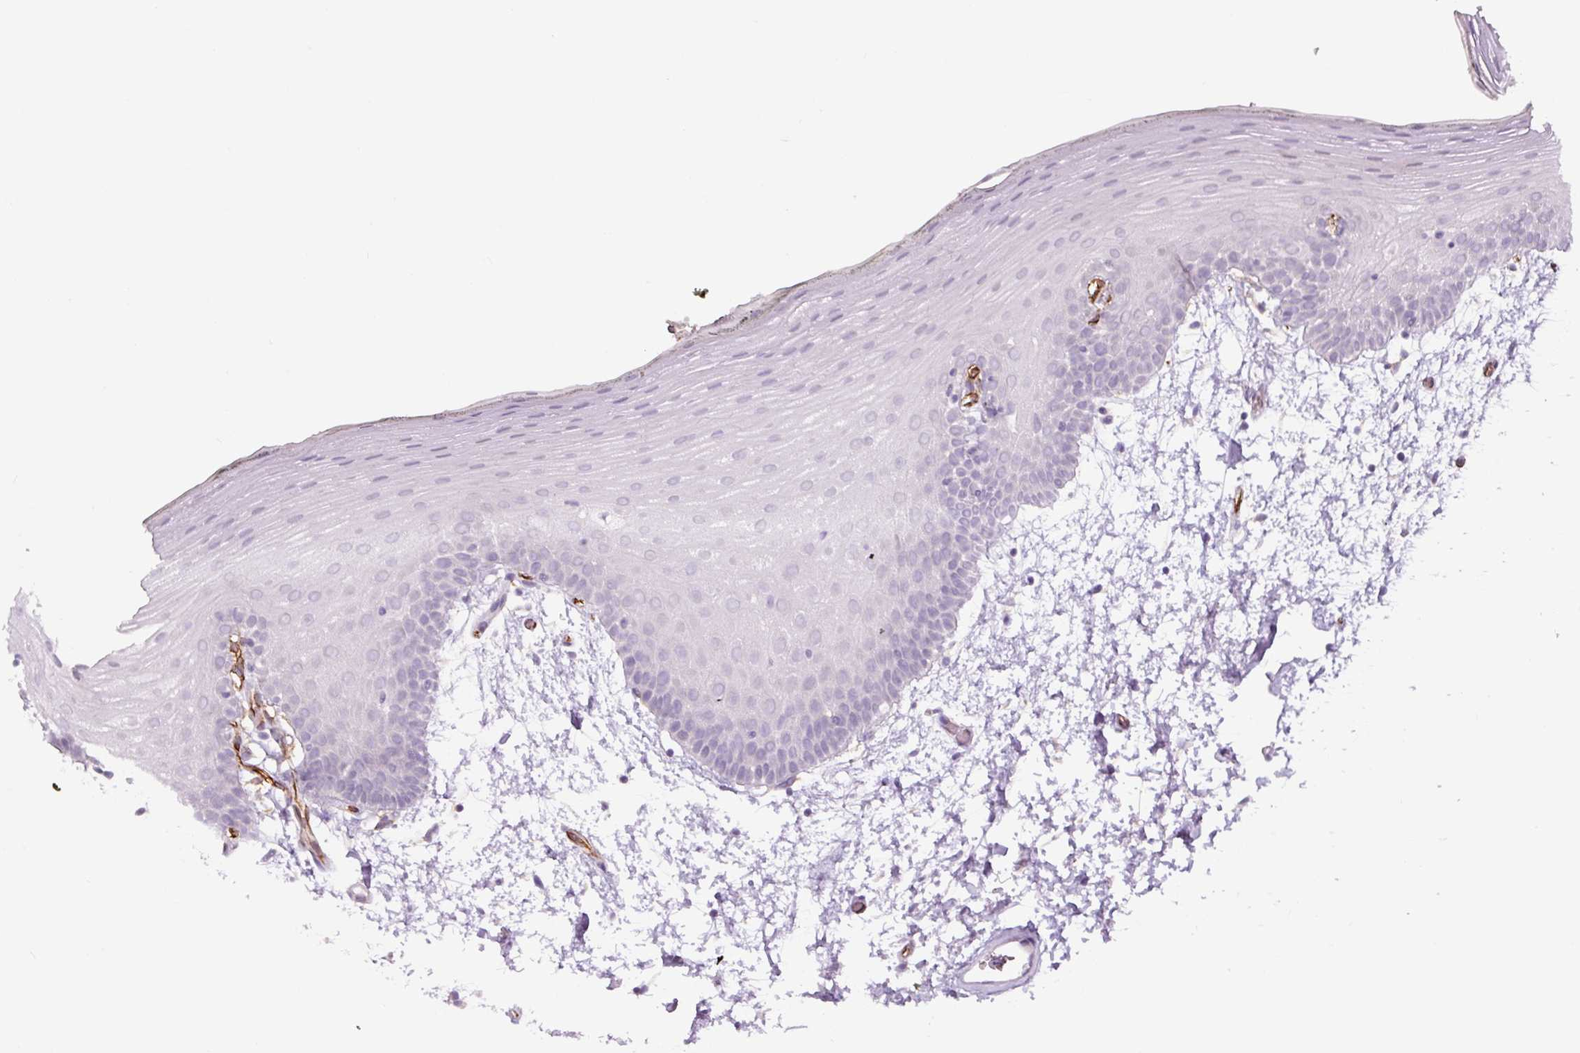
{"staining": {"intensity": "negative", "quantity": "none", "location": "none"}, "tissue": "oral mucosa", "cell_type": "Squamous epithelial cells", "image_type": "normal", "snomed": [{"axis": "morphology", "description": "Normal tissue, NOS"}, {"axis": "morphology", "description": "Squamous cell carcinoma, NOS"}, {"axis": "topography", "description": "Oral tissue"}, {"axis": "topography", "description": "Head-Neck"}], "caption": "Immunohistochemistry micrograph of unremarkable oral mucosa: oral mucosa stained with DAB shows no significant protein positivity in squamous epithelial cells.", "gene": "NES", "patient": {"sex": "female", "age": 81}}